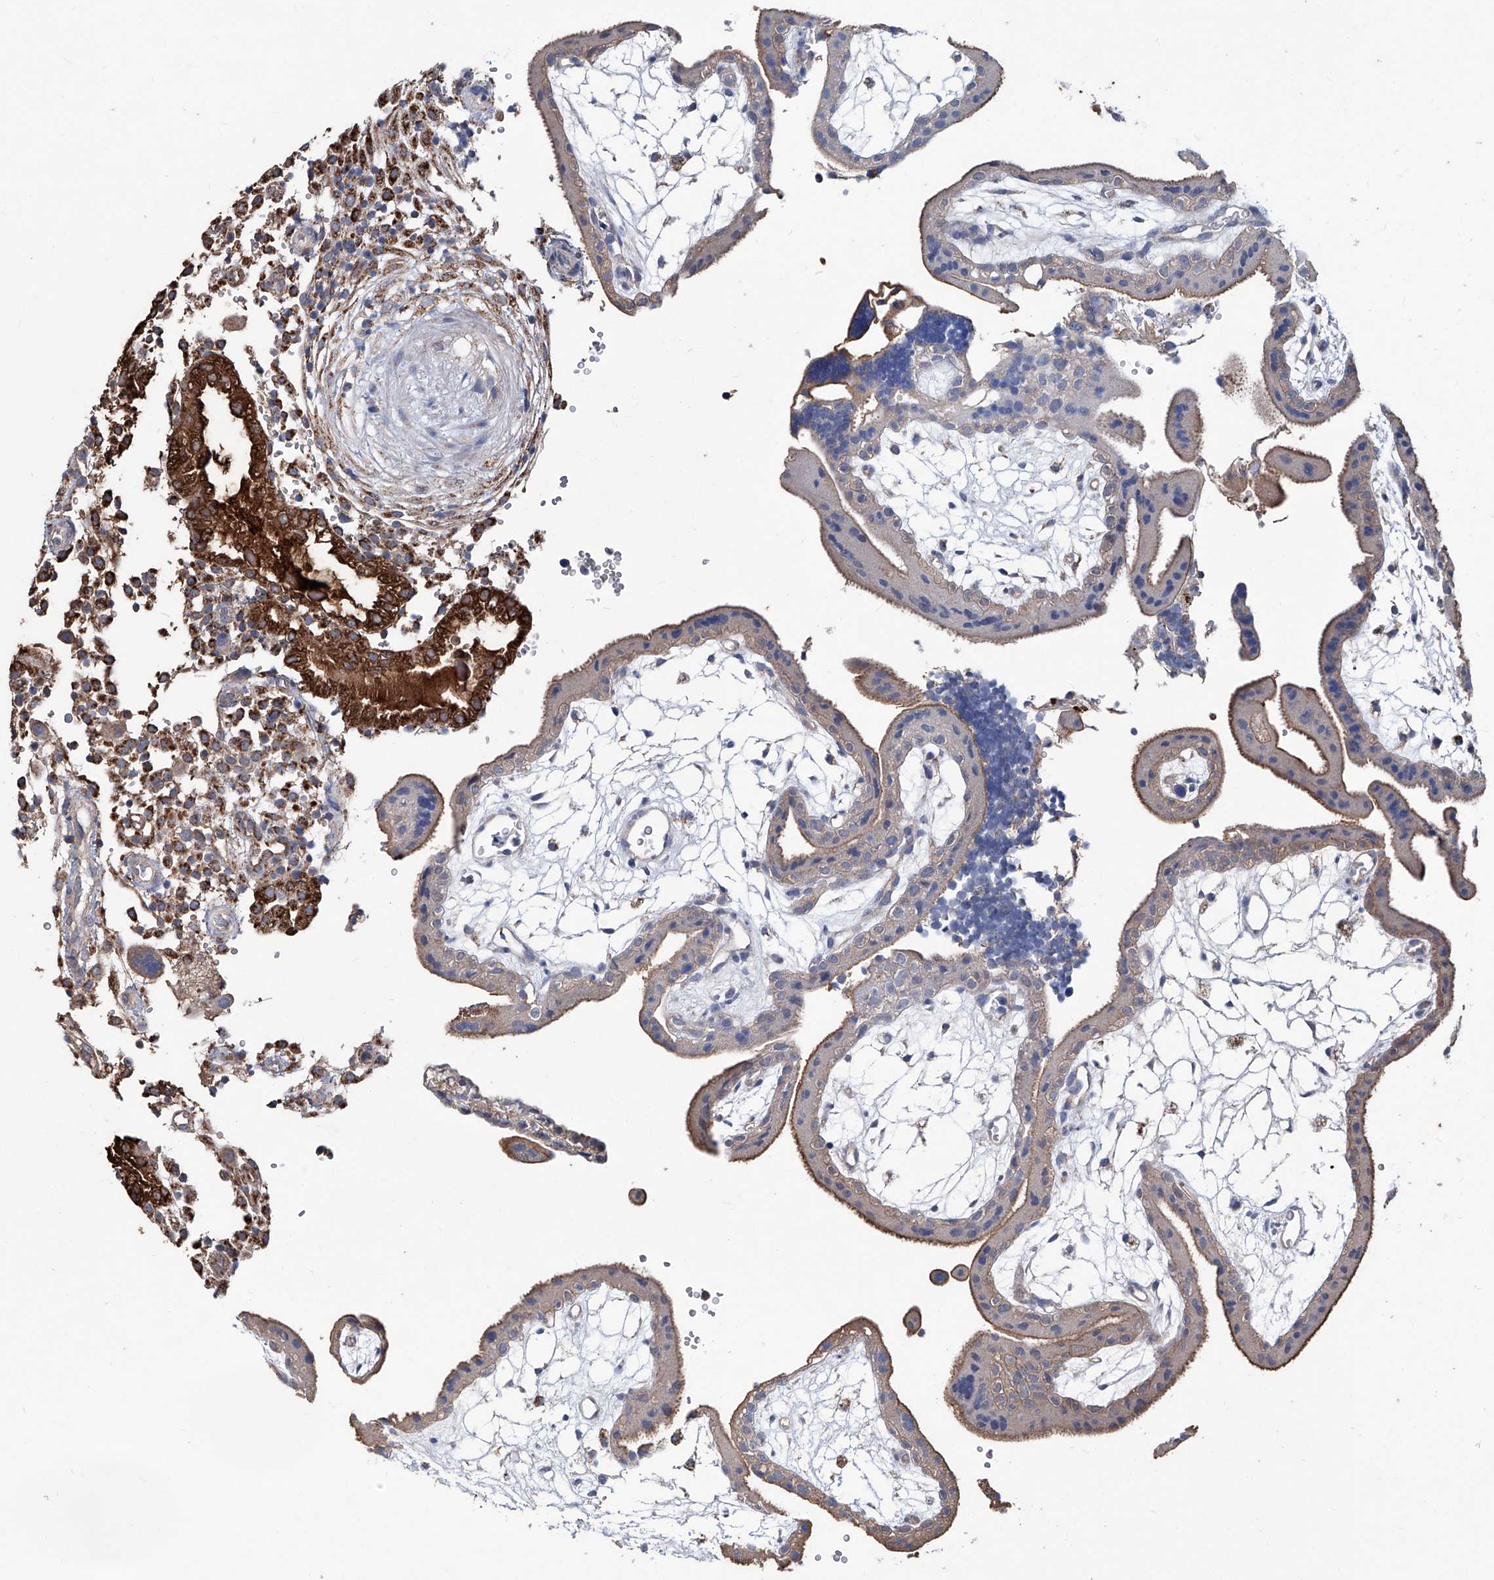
{"staining": {"intensity": "moderate", "quantity": "<25%", "location": "cytoplasmic/membranous"}, "tissue": "placenta", "cell_type": "Trophoblastic cells", "image_type": "normal", "snomed": [{"axis": "morphology", "description": "Normal tissue, NOS"}, {"axis": "topography", "description": "Placenta"}], "caption": "Protein analysis of benign placenta reveals moderate cytoplasmic/membranous staining in about <25% of trophoblastic cells. (brown staining indicates protein expression, while blue staining denotes nuclei).", "gene": "NHS", "patient": {"sex": "female", "age": 18}}